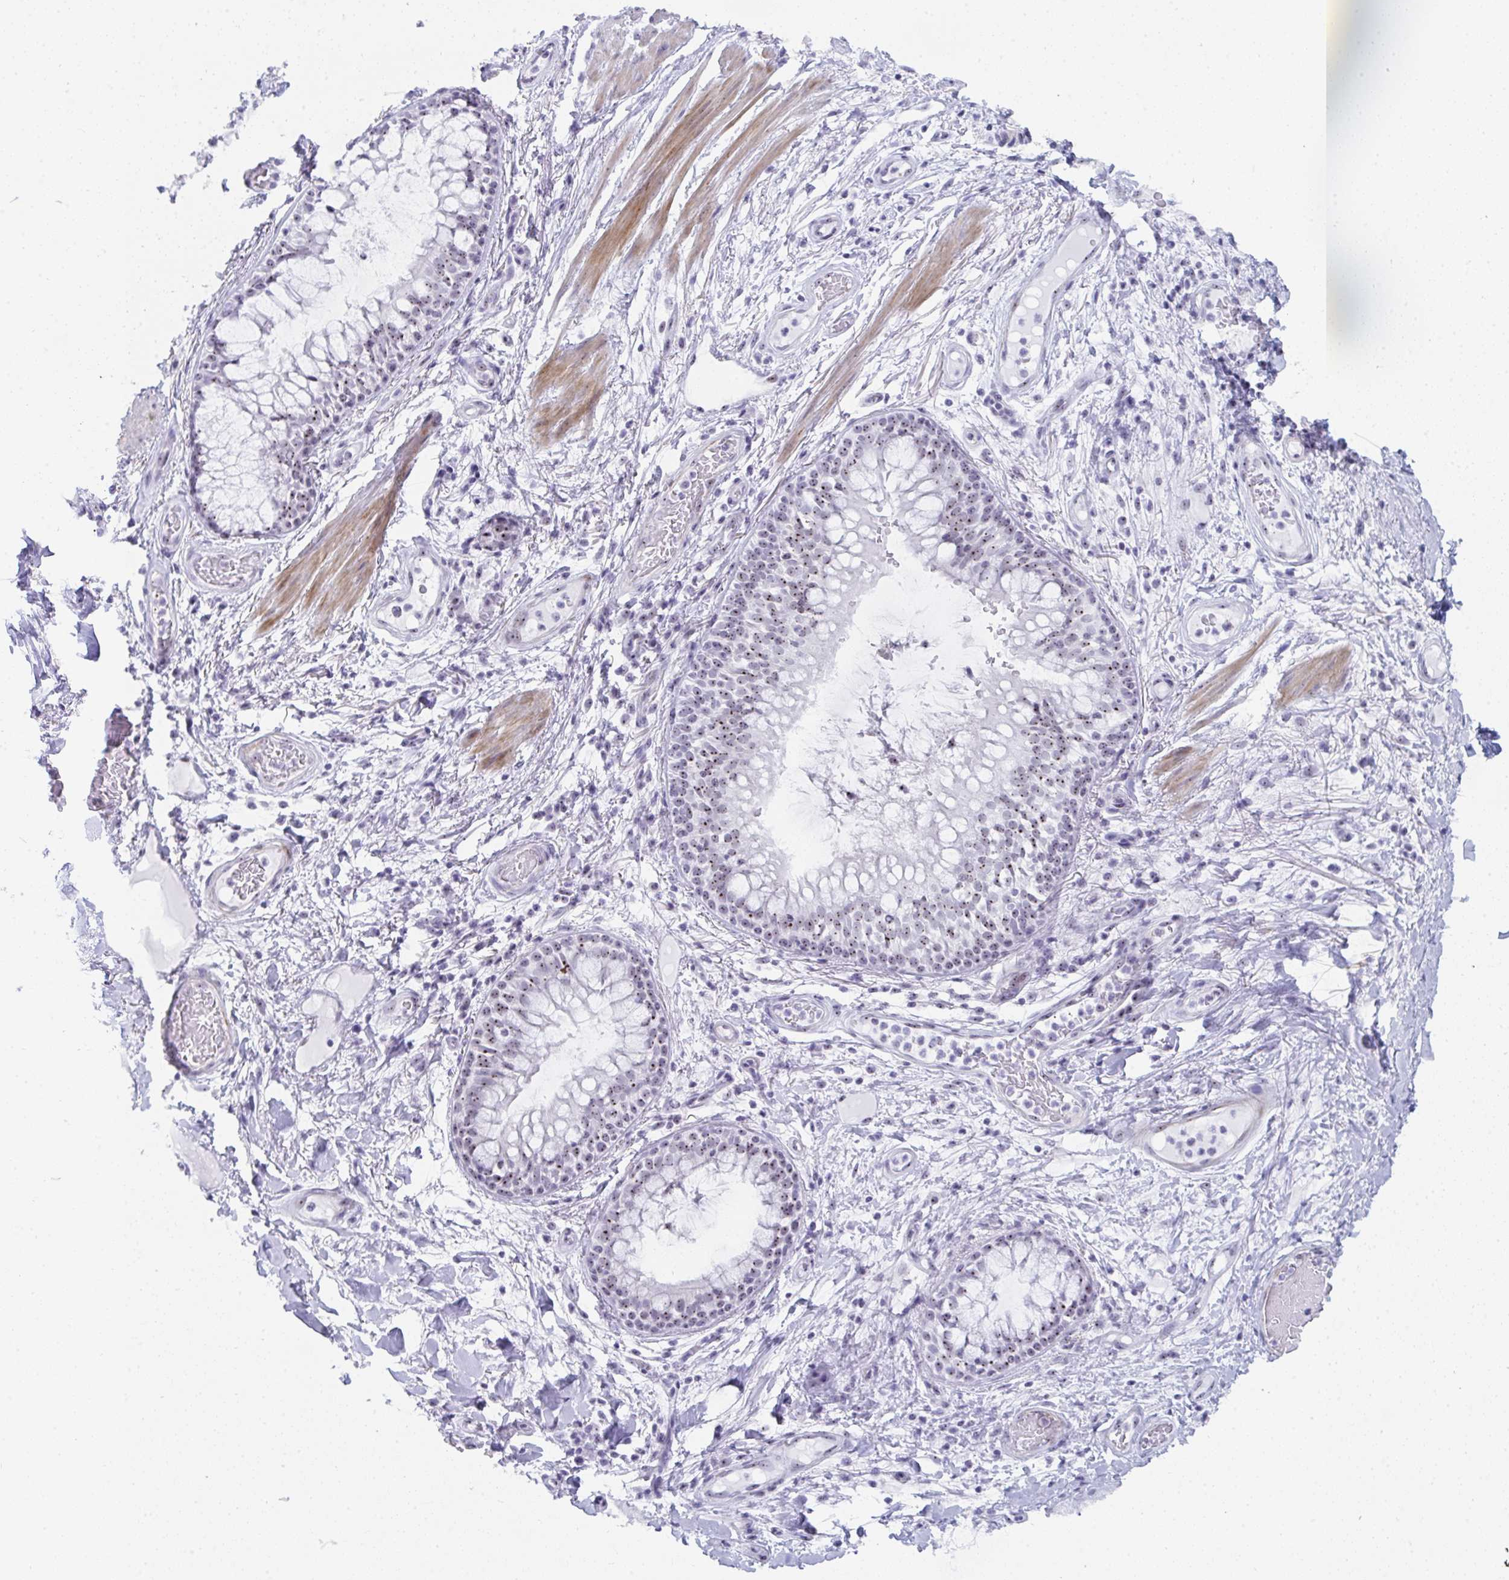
{"staining": {"intensity": "negative", "quantity": "none", "location": "none"}, "tissue": "adipose tissue", "cell_type": "Adipocytes", "image_type": "normal", "snomed": [{"axis": "morphology", "description": "Normal tissue, NOS"}, {"axis": "topography", "description": "Cartilage tissue"}, {"axis": "topography", "description": "Bronchus"}], "caption": "Immunohistochemistry (IHC) image of unremarkable adipose tissue: adipose tissue stained with DAB (3,3'-diaminobenzidine) reveals no significant protein staining in adipocytes. (DAB (3,3'-diaminobenzidine) immunohistochemistry with hematoxylin counter stain).", "gene": "NOP10", "patient": {"sex": "male", "age": 64}}